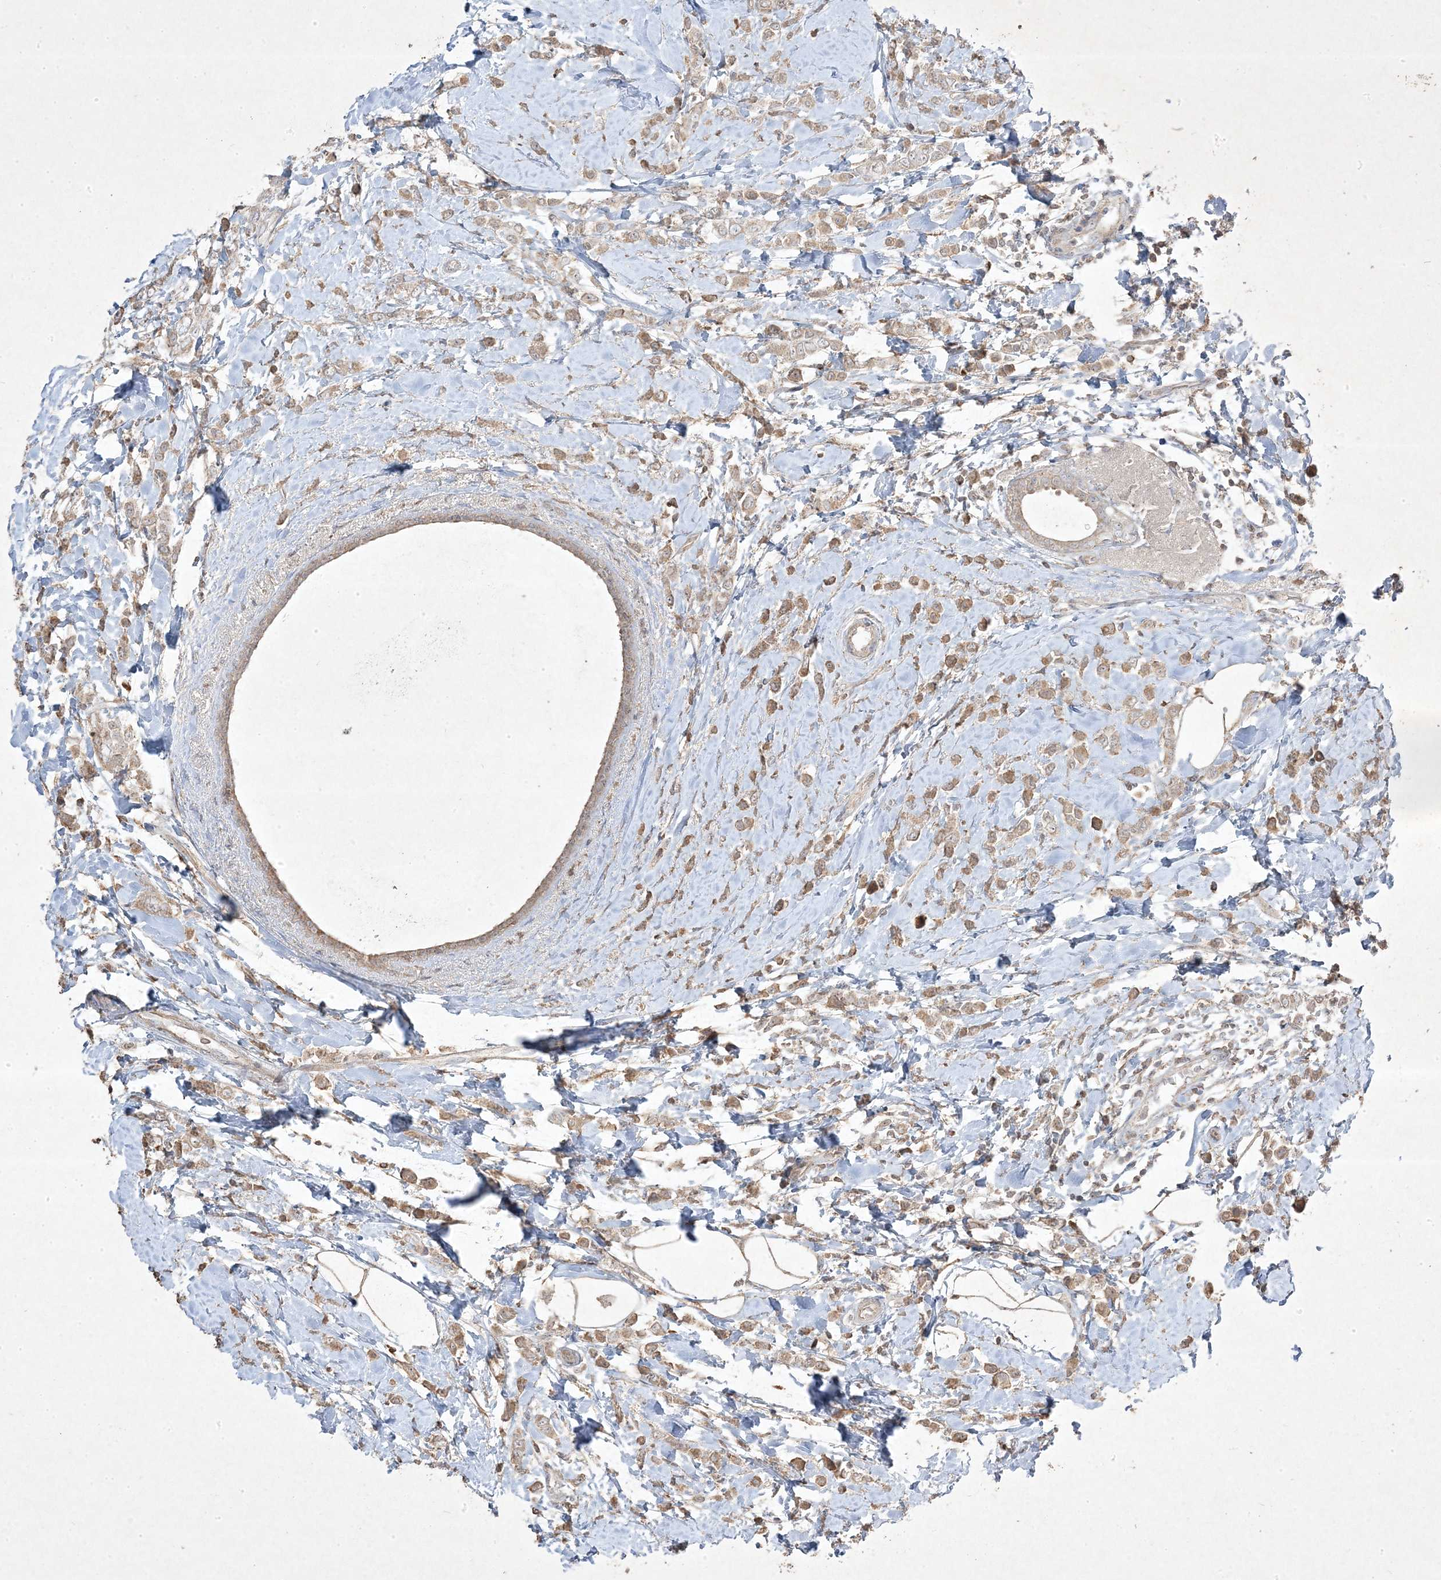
{"staining": {"intensity": "weak", "quantity": ">75%", "location": "cytoplasmic/membranous"}, "tissue": "breast cancer", "cell_type": "Tumor cells", "image_type": "cancer", "snomed": [{"axis": "morphology", "description": "Lobular carcinoma"}, {"axis": "topography", "description": "Breast"}], "caption": "Immunohistochemistry of breast cancer displays low levels of weak cytoplasmic/membranous expression in approximately >75% of tumor cells. The protein is shown in brown color, while the nuclei are stained blue.", "gene": "RGL4", "patient": {"sex": "female", "age": 47}}